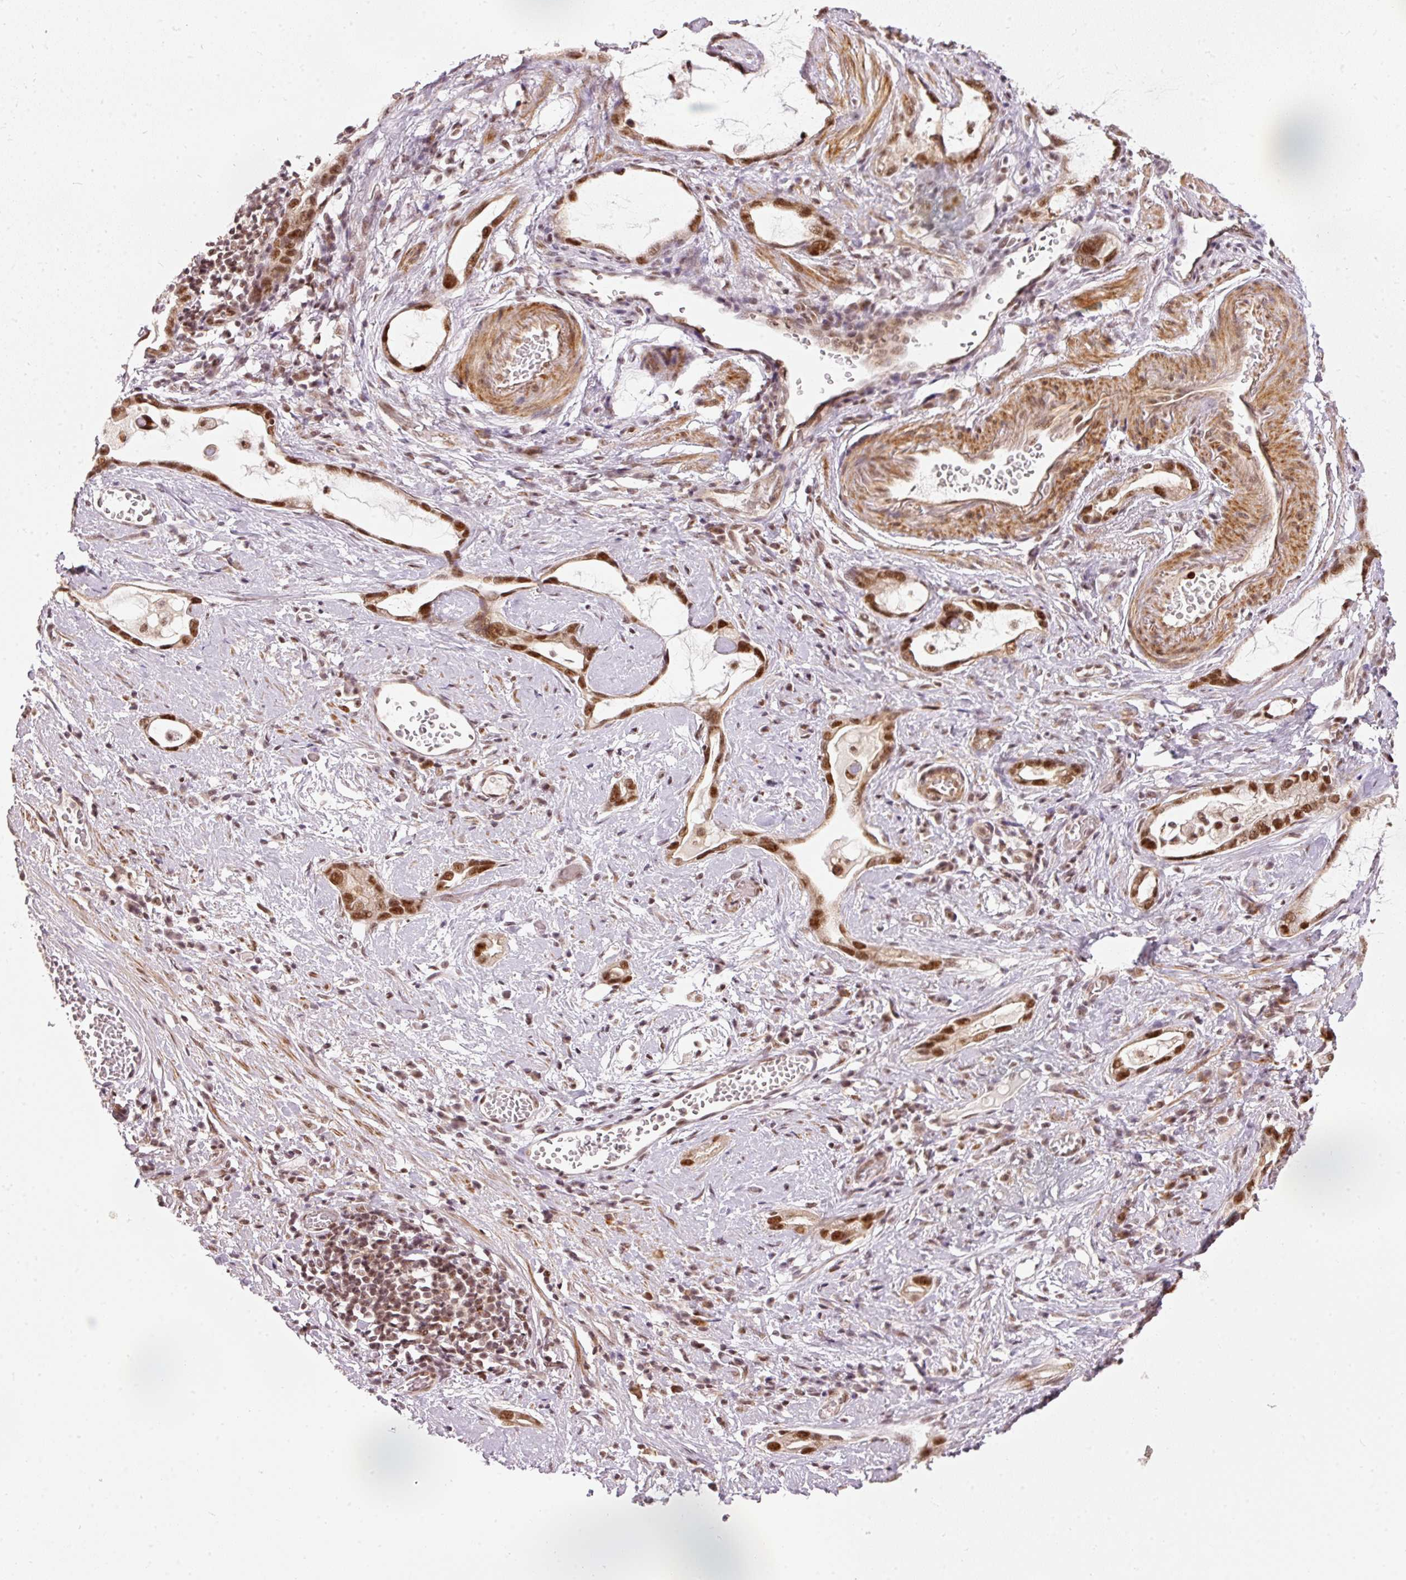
{"staining": {"intensity": "strong", "quantity": ">75%", "location": "nuclear"}, "tissue": "stomach cancer", "cell_type": "Tumor cells", "image_type": "cancer", "snomed": [{"axis": "morphology", "description": "Adenocarcinoma, NOS"}, {"axis": "topography", "description": "Stomach"}], "caption": "The histopathology image exhibits staining of adenocarcinoma (stomach), revealing strong nuclear protein expression (brown color) within tumor cells.", "gene": "THOC6", "patient": {"sex": "male", "age": 55}}